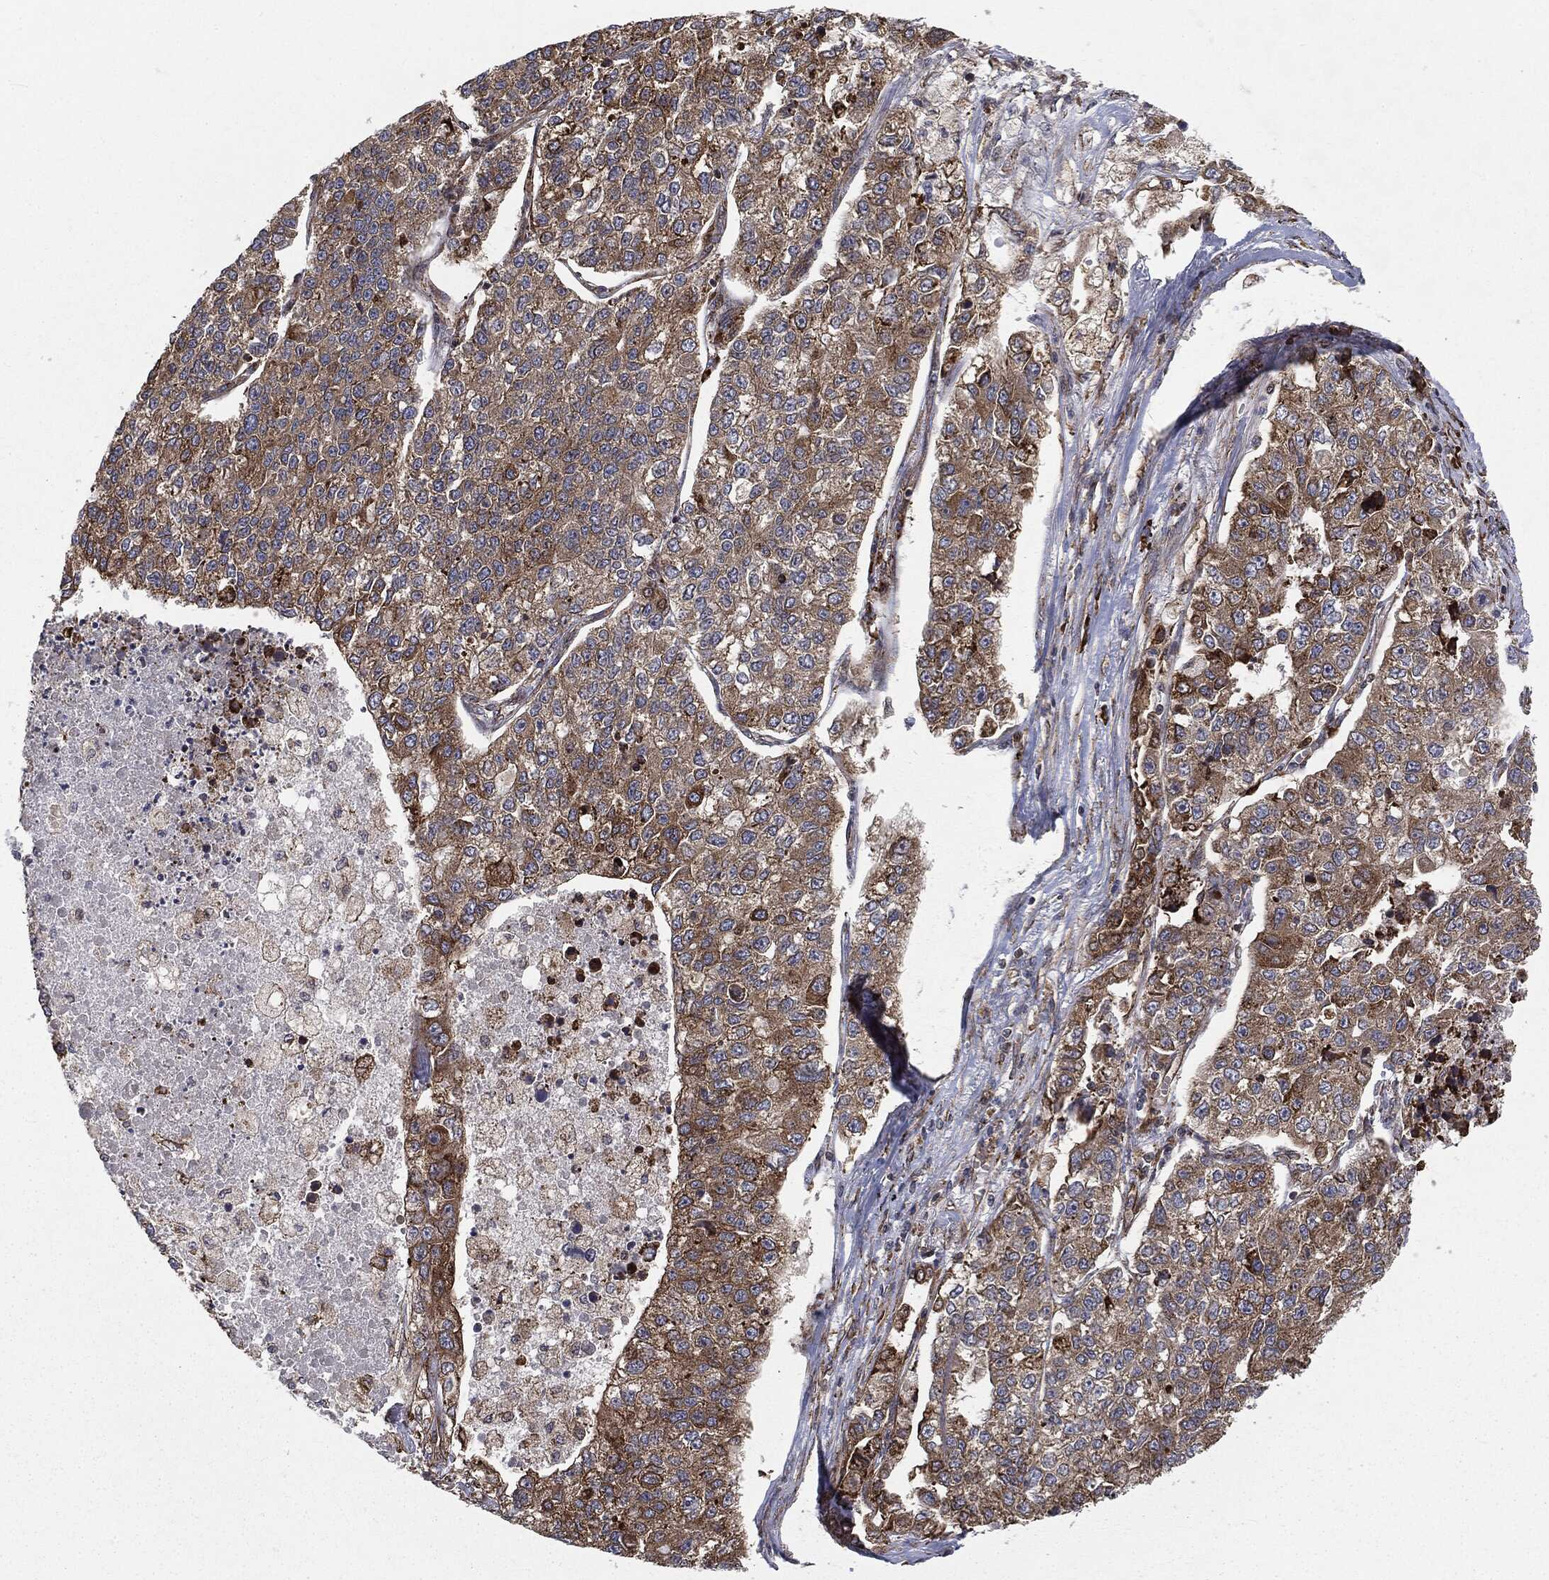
{"staining": {"intensity": "moderate", "quantity": ">75%", "location": "cytoplasmic/membranous"}, "tissue": "lung cancer", "cell_type": "Tumor cells", "image_type": "cancer", "snomed": [{"axis": "morphology", "description": "Adenocarcinoma, NOS"}, {"axis": "topography", "description": "Lung"}], "caption": "Brown immunohistochemical staining in lung cancer reveals moderate cytoplasmic/membranous positivity in approximately >75% of tumor cells.", "gene": "CYLD", "patient": {"sex": "male", "age": 49}}